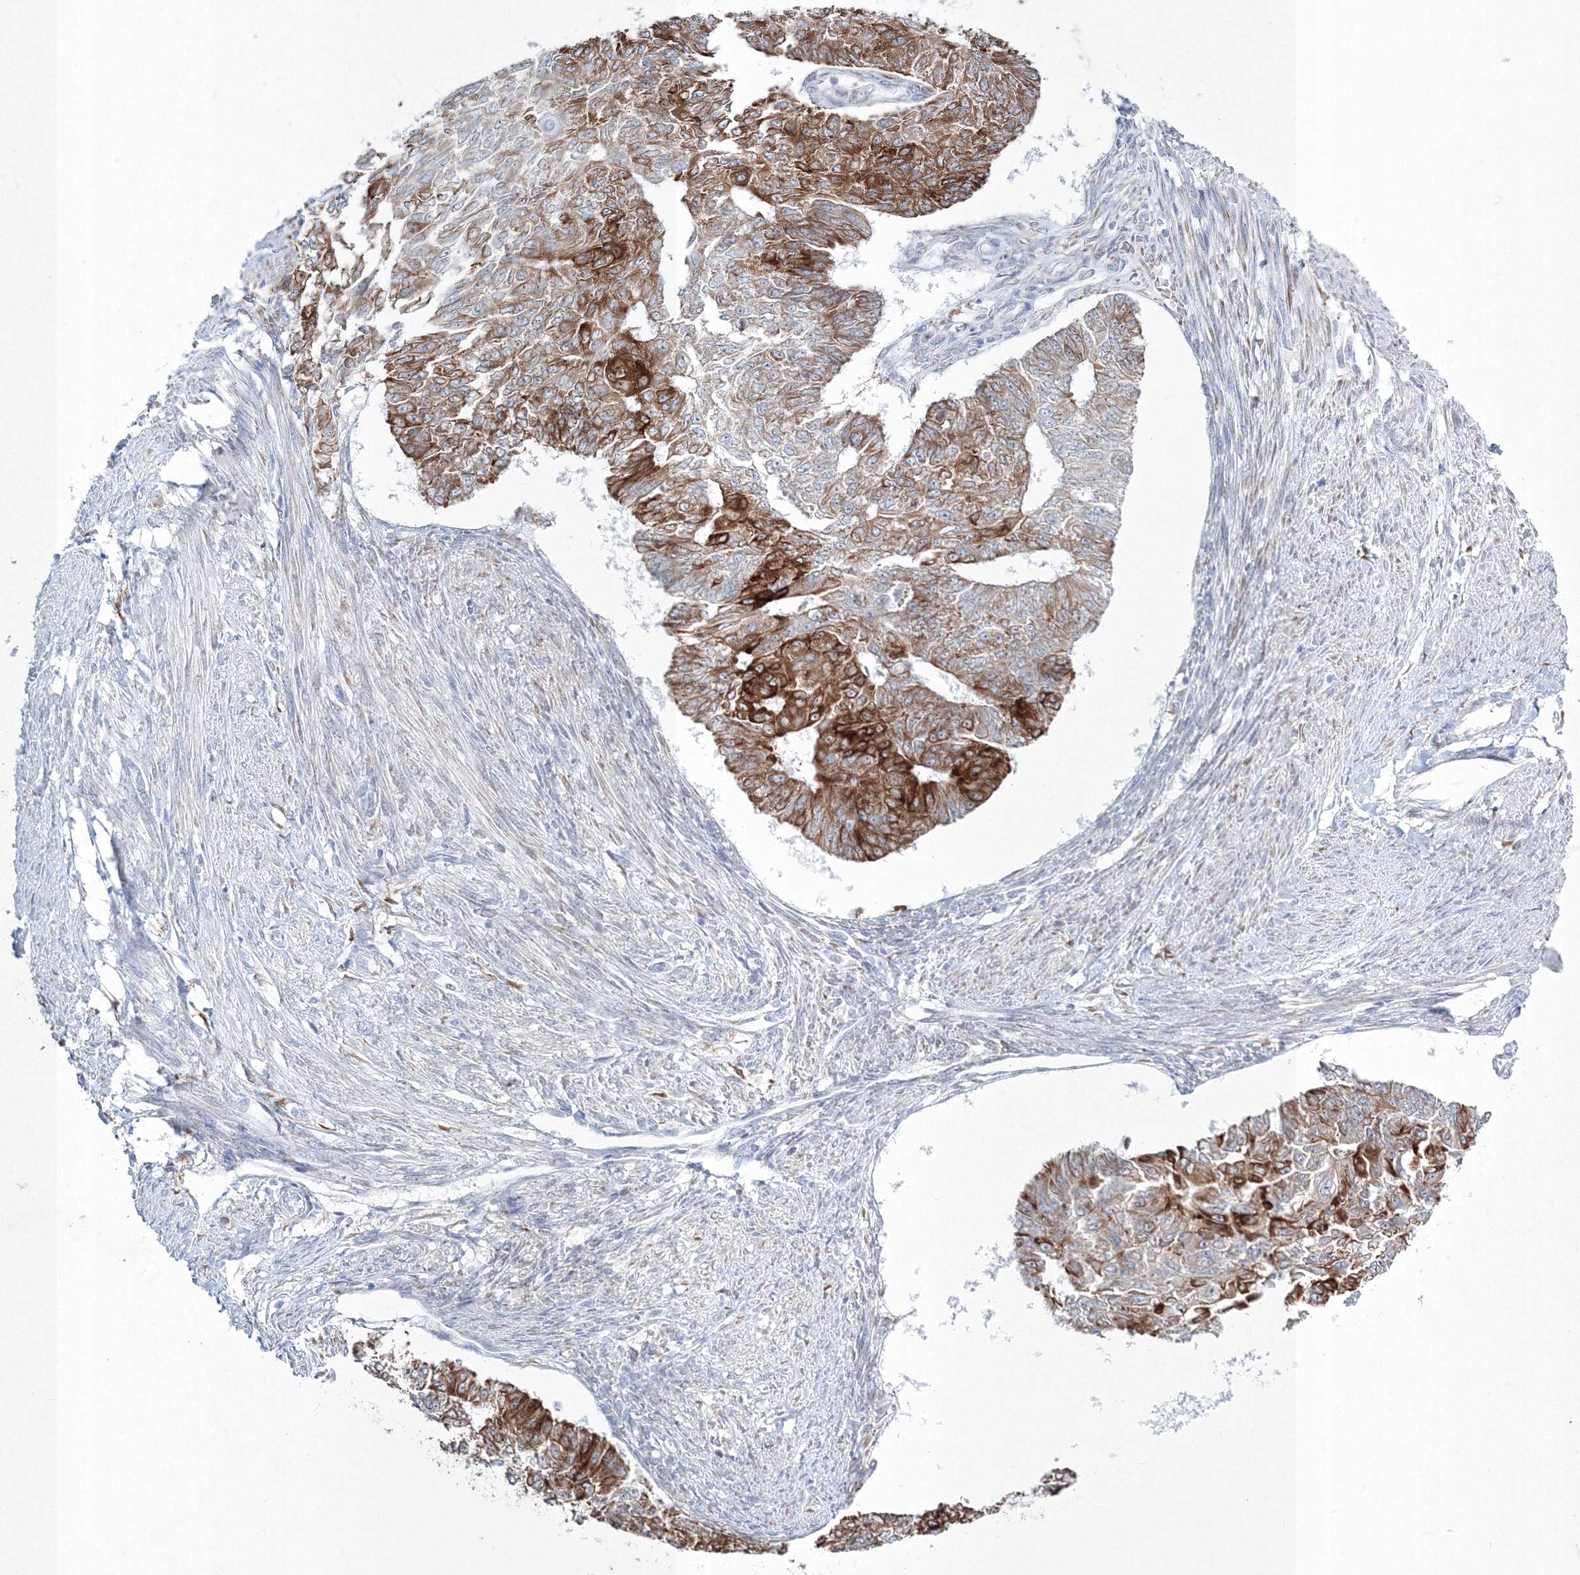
{"staining": {"intensity": "moderate", "quantity": ">75%", "location": "cytoplasmic/membranous"}, "tissue": "endometrial cancer", "cell_type": "Tumor cells", "image_type": "cancer", "snomed": [{"axis": "morphology", "description": "Adenocarcinoma, NOS"}, {"axis": "topography", "description": "Endometrium"}], "caption": "Tumor cells display medium levels of moderate cytoplasmic/membranous staining in approximately >75% of cells in adenocarcinoma (endometrial).", "gene": "RCN1", "patient": {"sex": "female", "age": 32}}